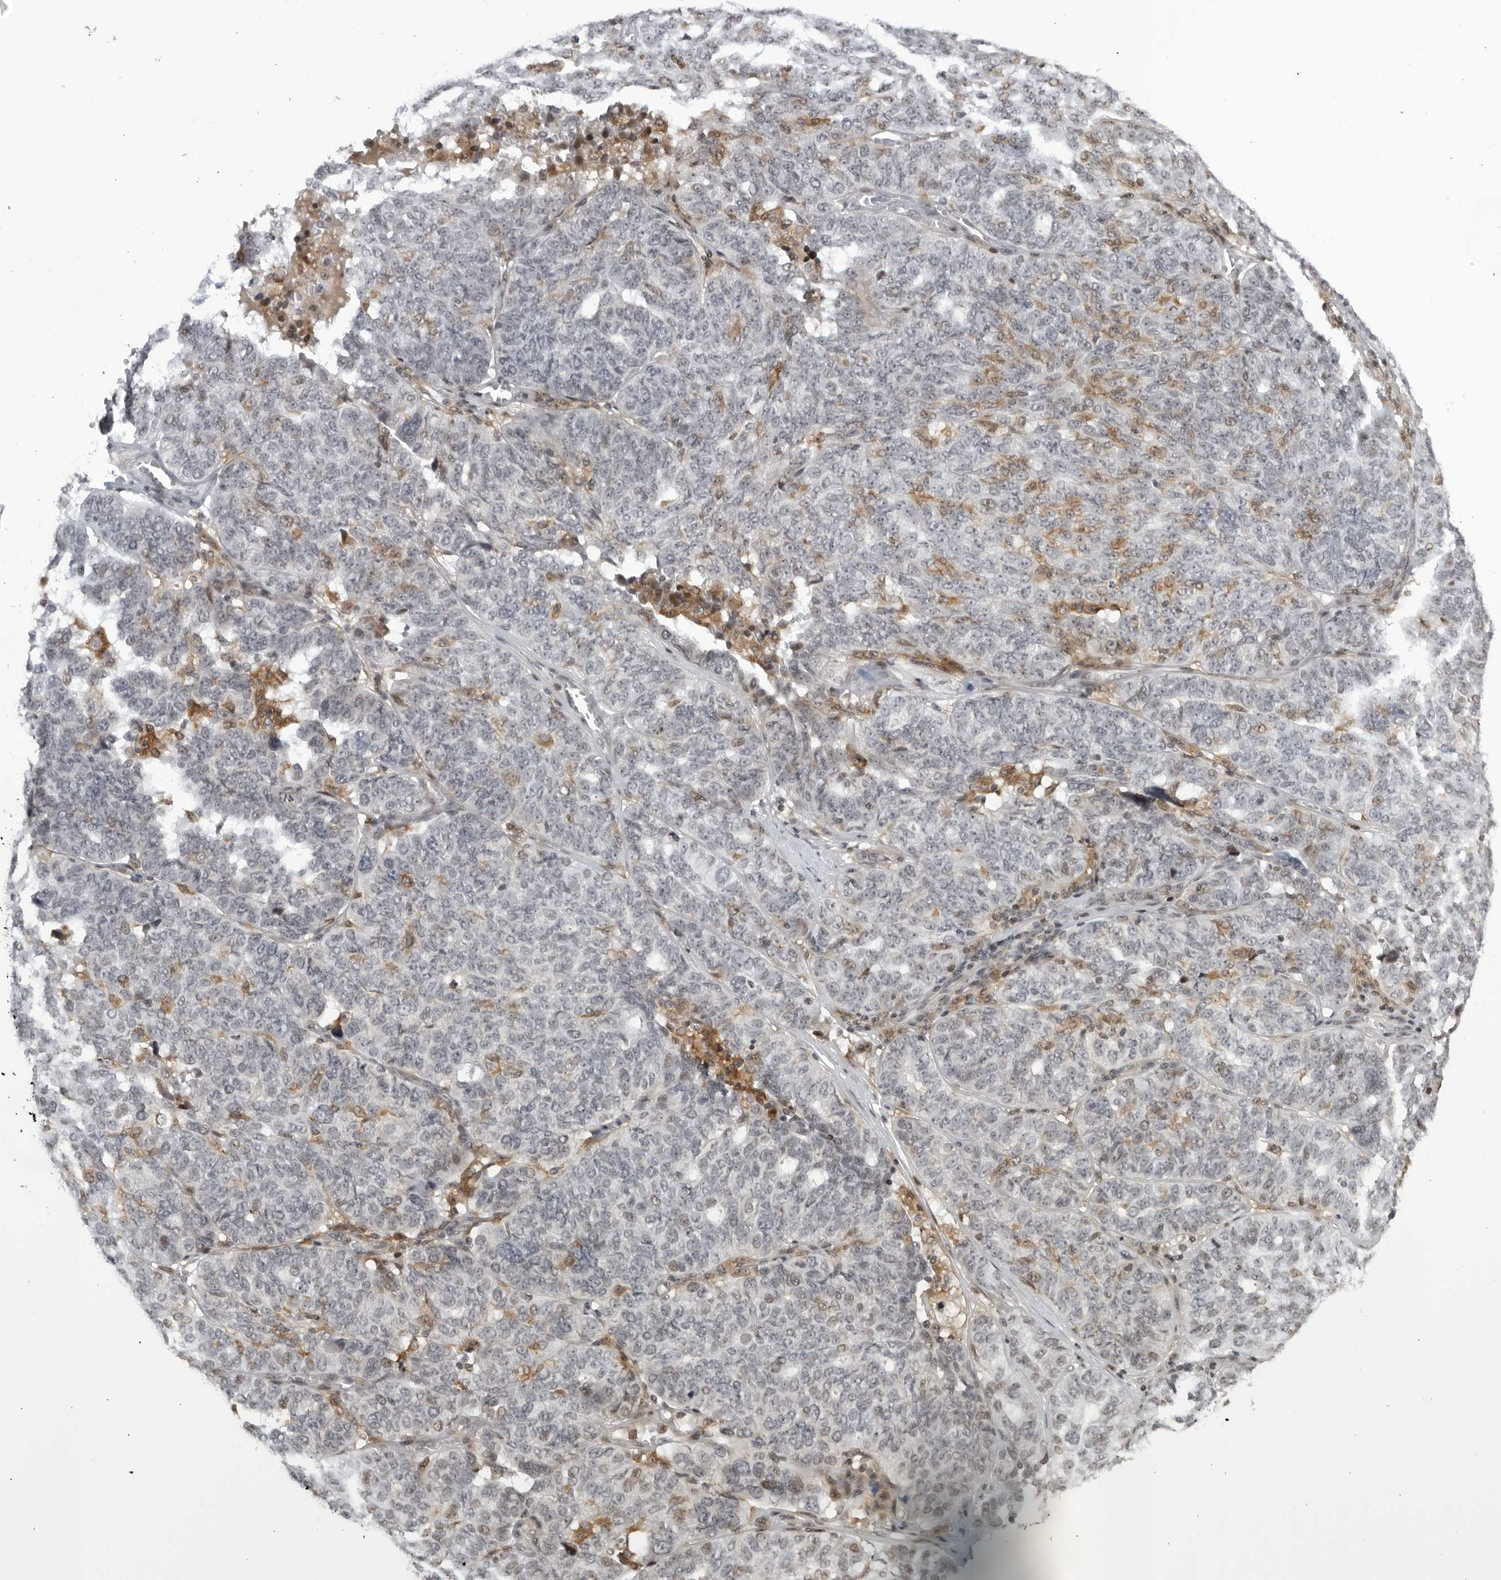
{"staining": {"intensity": "negative", "quantity": "none", "location": "none"}, "tissue": "ovarian cancer", "cell_type": "Tumor cells", "image_type": "cancer", "snomed": [{"axis": "morphology", "description": "Cystadenocarcinoma, serous, NOS"}, {"axis": "topography", "description": "Ovary"}], "caption": "The immunohistochemistry histopathology image has no significant staining in tumor cells of serous cystadenocarcinoma (ovarian) tissue.", "gene": "DTL", "patient": {"sex": "female", "age": 59}}